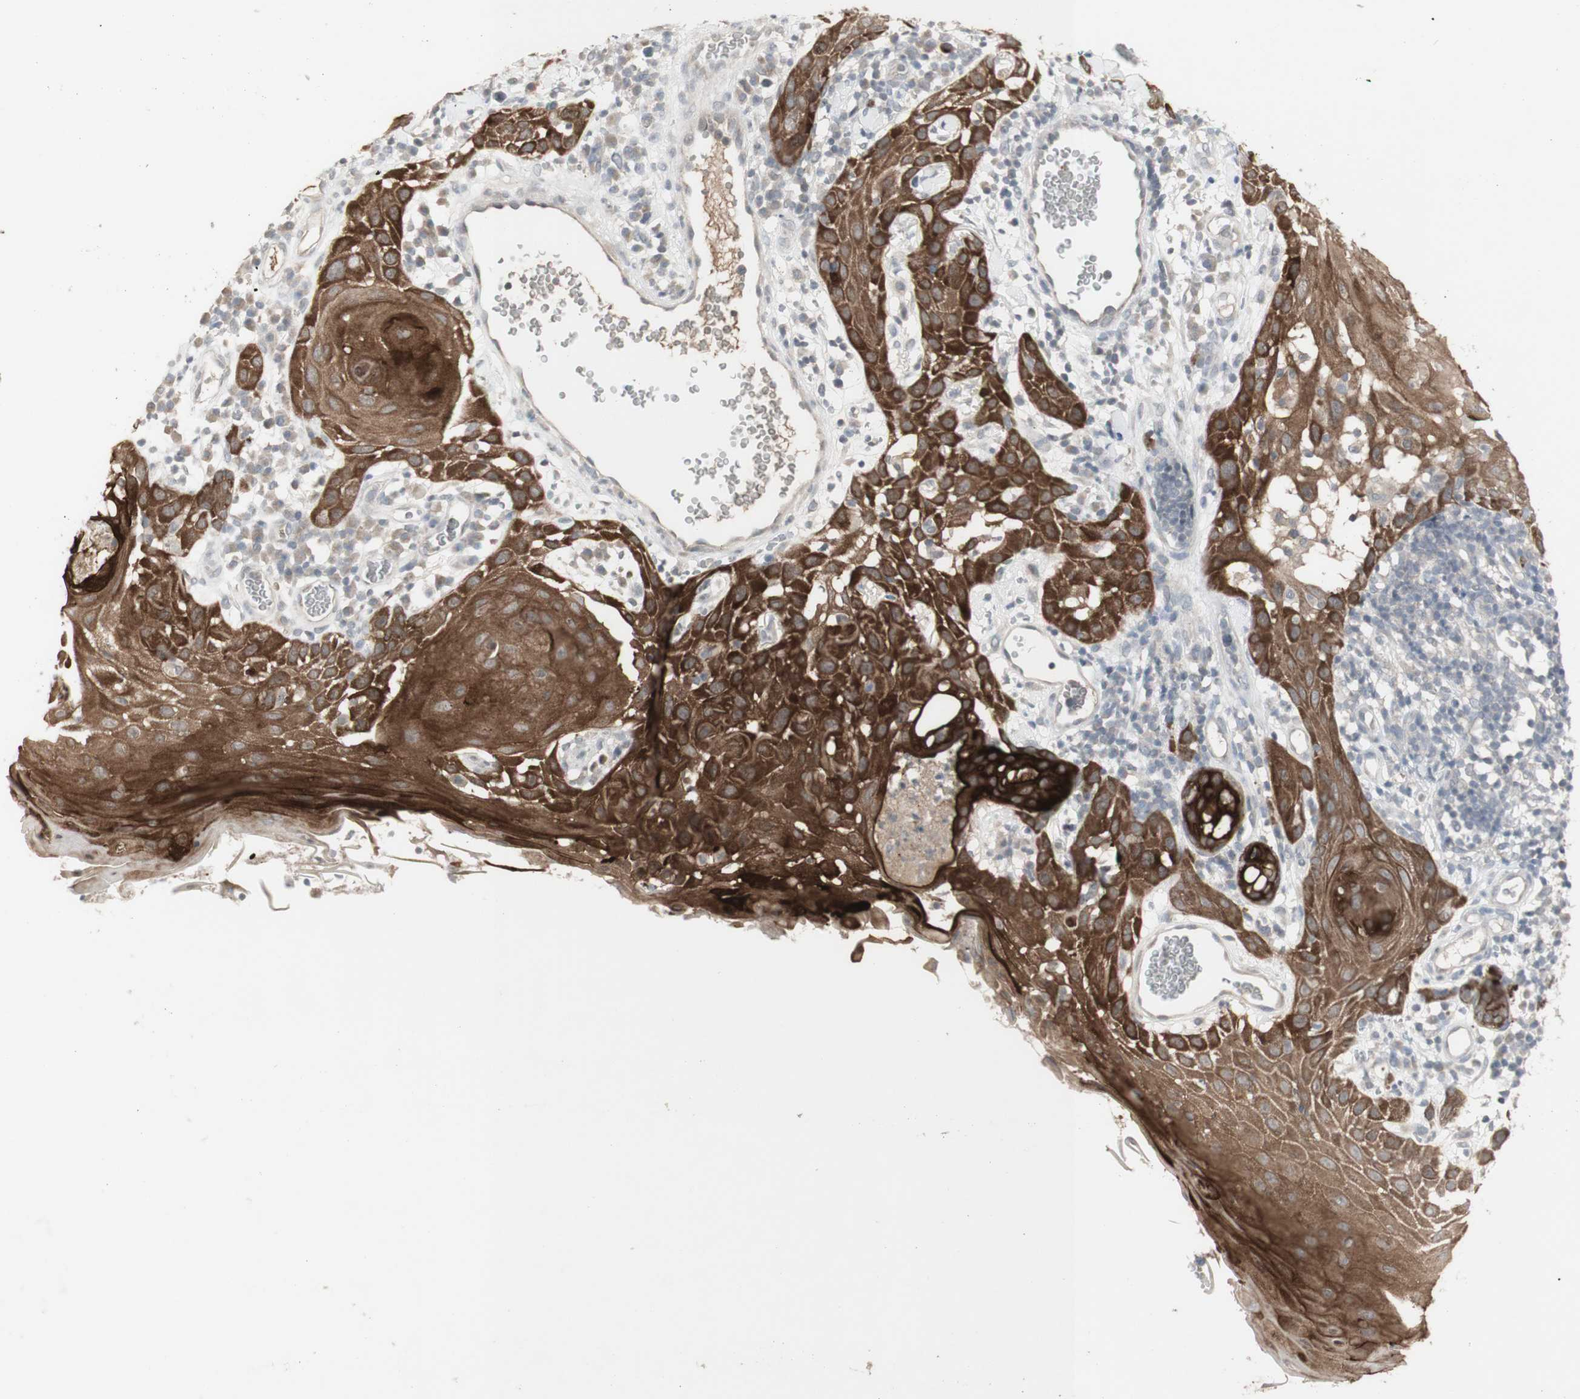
{"staining": {"intensity": "strong", "quantity": ">75%", "location": "cytoplasmic/membranous"}, "tissue": "skin cancer", "cell_type": "Tumor cells", "image_type": "cancer", "snomed": [{"axis": "morphology", "description": "Squamous cell carcinoma, NOS"}, {"axis": "topography", "description": "Skin"}], "caption": "Skin cancer (squamous cell carcinoma) was stained to show a protein in brown. There is high levels of strong cytoplasmic/membranous positivity in about >75% of tumor cells.", "gene": "C1orf116", "patient": {"sex": "male", "age": 24}}